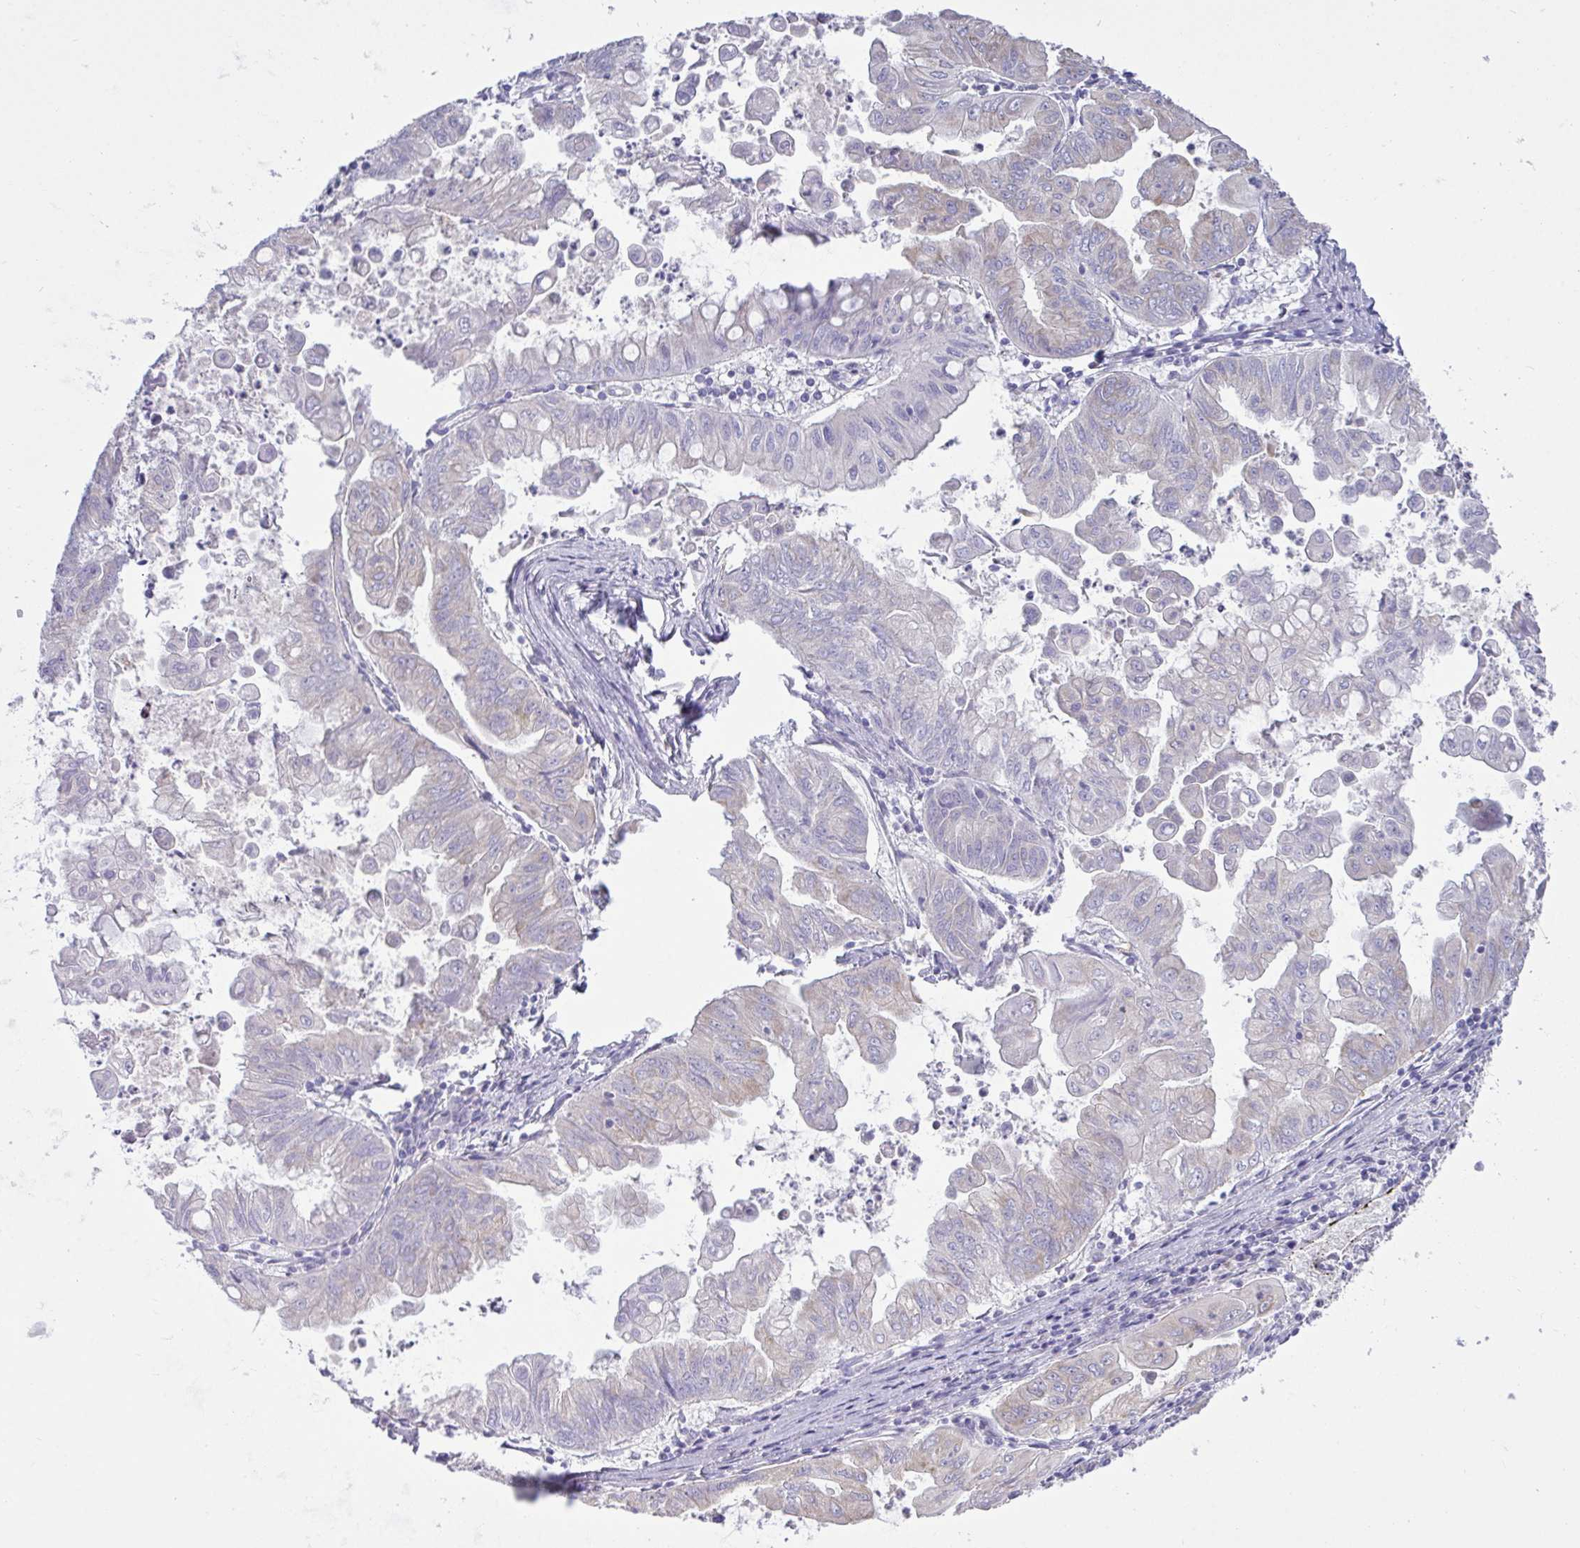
{"staining": {"intensity": "negative", "quantity": "none", "location": "none"}, "tissue": "stomach cancer", "cell_type": "Tumor cells", "image_type": "cancer", "snomed": [{"axis": "morphology", "description": "Adenocarcinoma, NOS"}, {"axis": "topography", "description": "Stomach, upper"}], "caption": "Immunohistochemistry (IHC) of adenocarcinoma (stomach) shows no expression in tumor cells.", "gene": "C4orf33", "patient": {"sex": "male", "age": 80}}